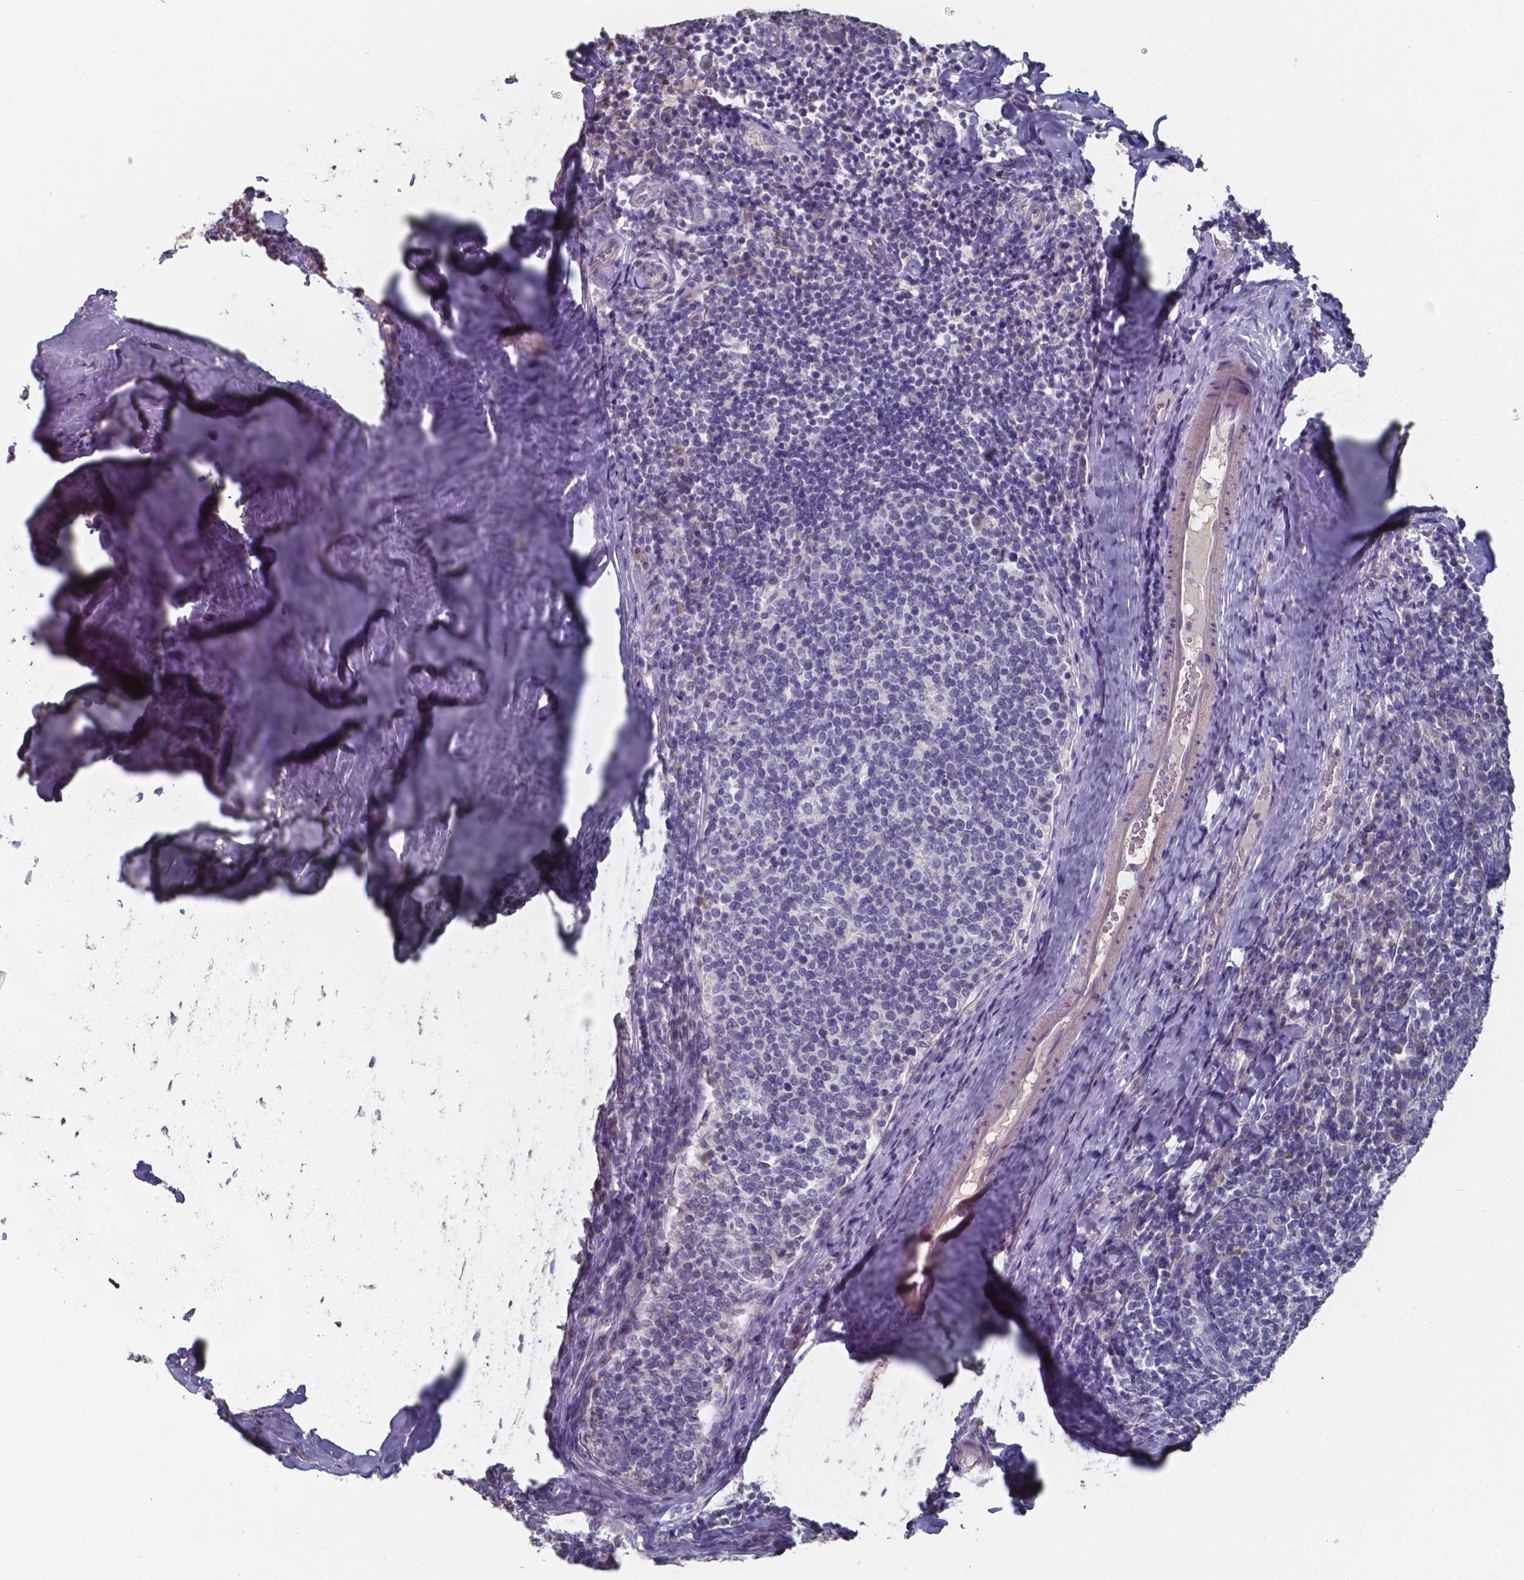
{"staining": {"intensity": "negative", "quantity": "none", "location": "none"}, "tissue": "tonsil", "cell_type": "Germinal center cells", "image_type": "normal", "snomed": [{"axis": "morphology", "description": "Normal tissue, NOS"}, {"axis": "topography", "description": "Tonsil"}], "caption": "This is an immunohistochemistry micrograph of unremarkable tonsil. There is no staining in germinal center cells.", "gene": "FOXJ1", "patient": {"sex": "female", "age": 10}}